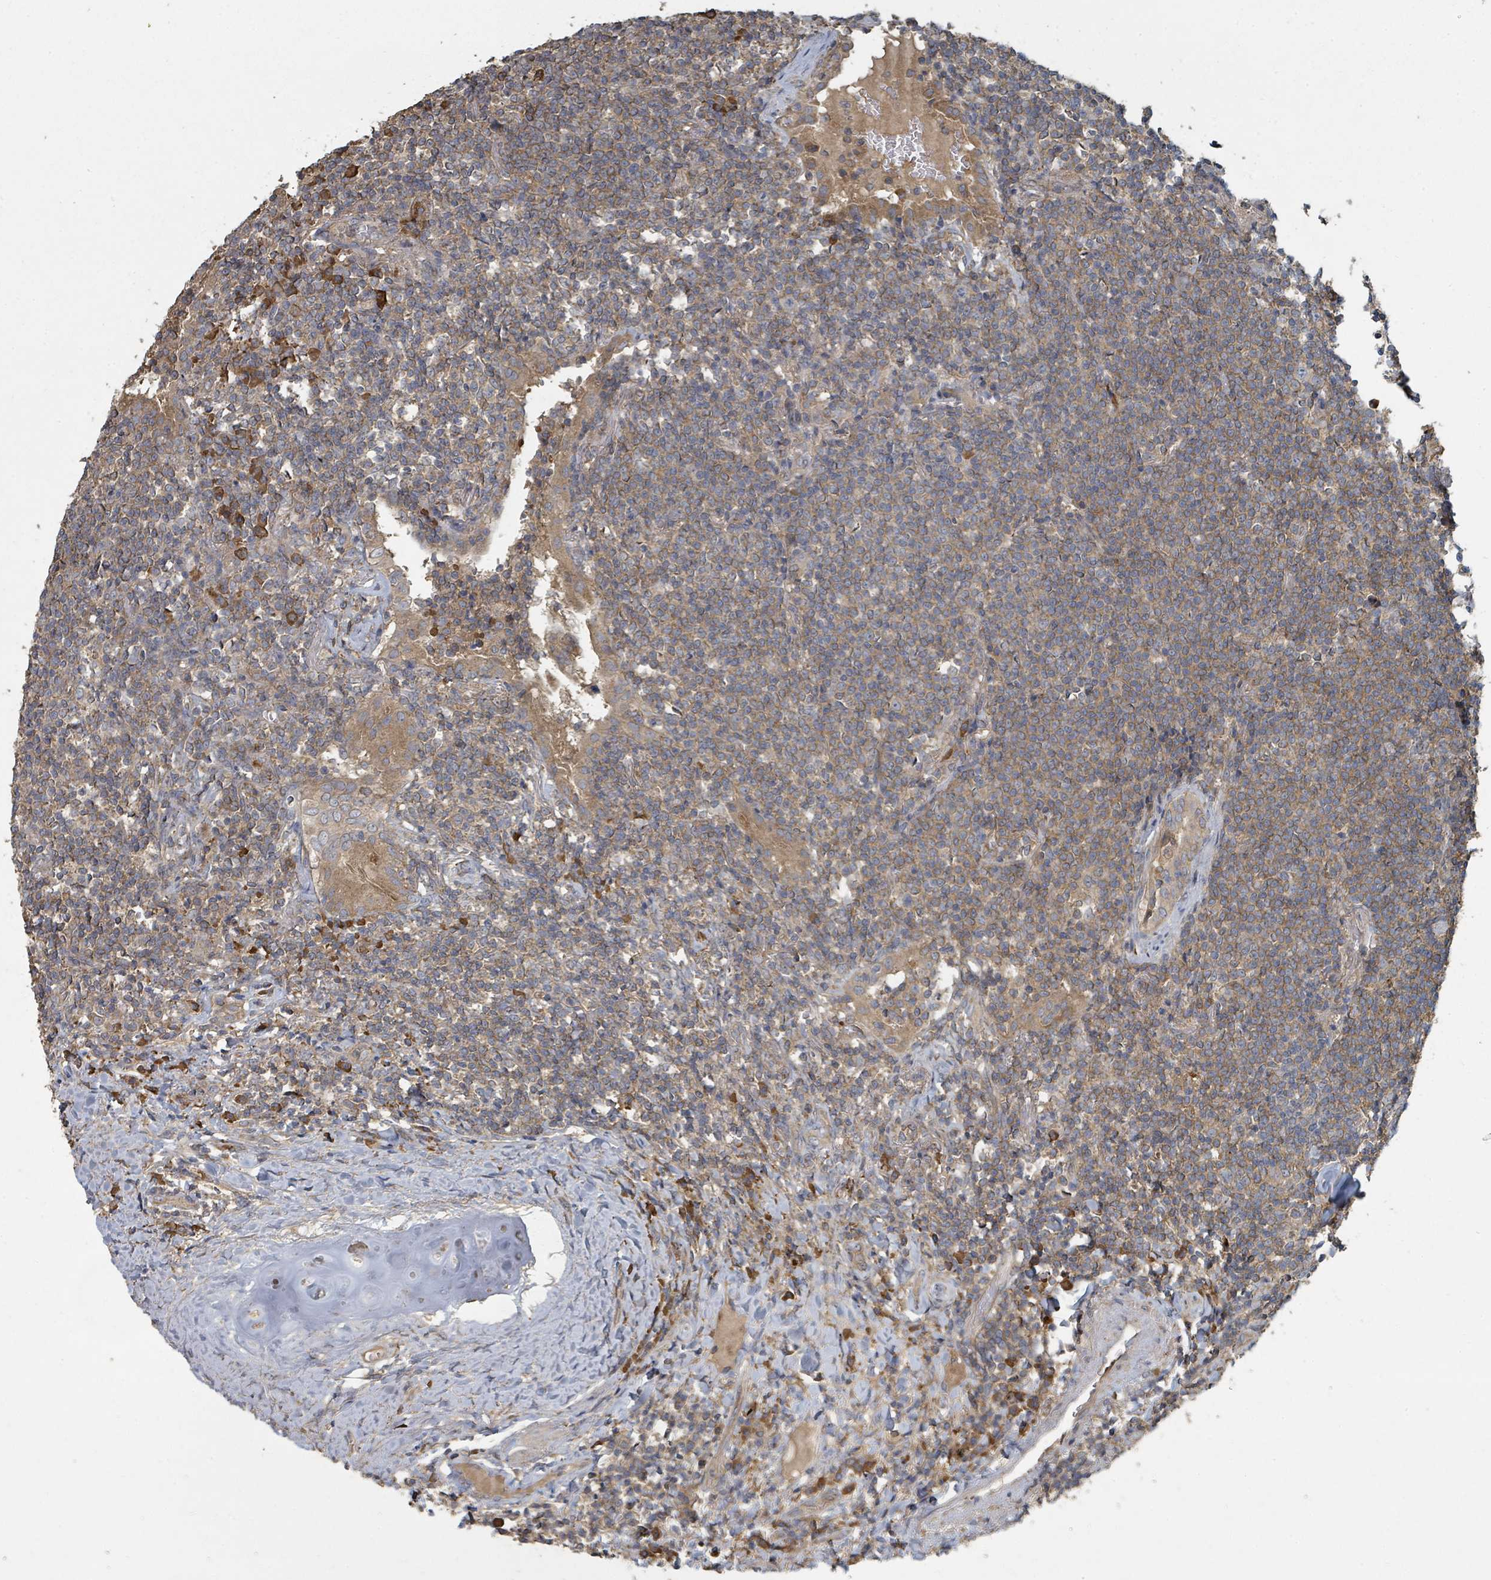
{"staining": {"intensity": "moderate", "quantity": "25%-75%", "location": "cytoplasmic/membranous"}, "tissue": "lymphoma", "cell_type": "Tumor cells", "image_type": "cancer", "snomed": [{"axis": "morphology", "description": "Malignant lymphoma, non-Hodgkin's type, Low grade"}, {"axis": "topography", "description": "Lung"}], "caption": "This is an image of immunohistochemistry staining of lymphoma, which shows moderate expression in the cytoplasmic/membranous of tumor cells.", "gene": "WDFY1", "patient": {"sex": "female", "age": 71}}